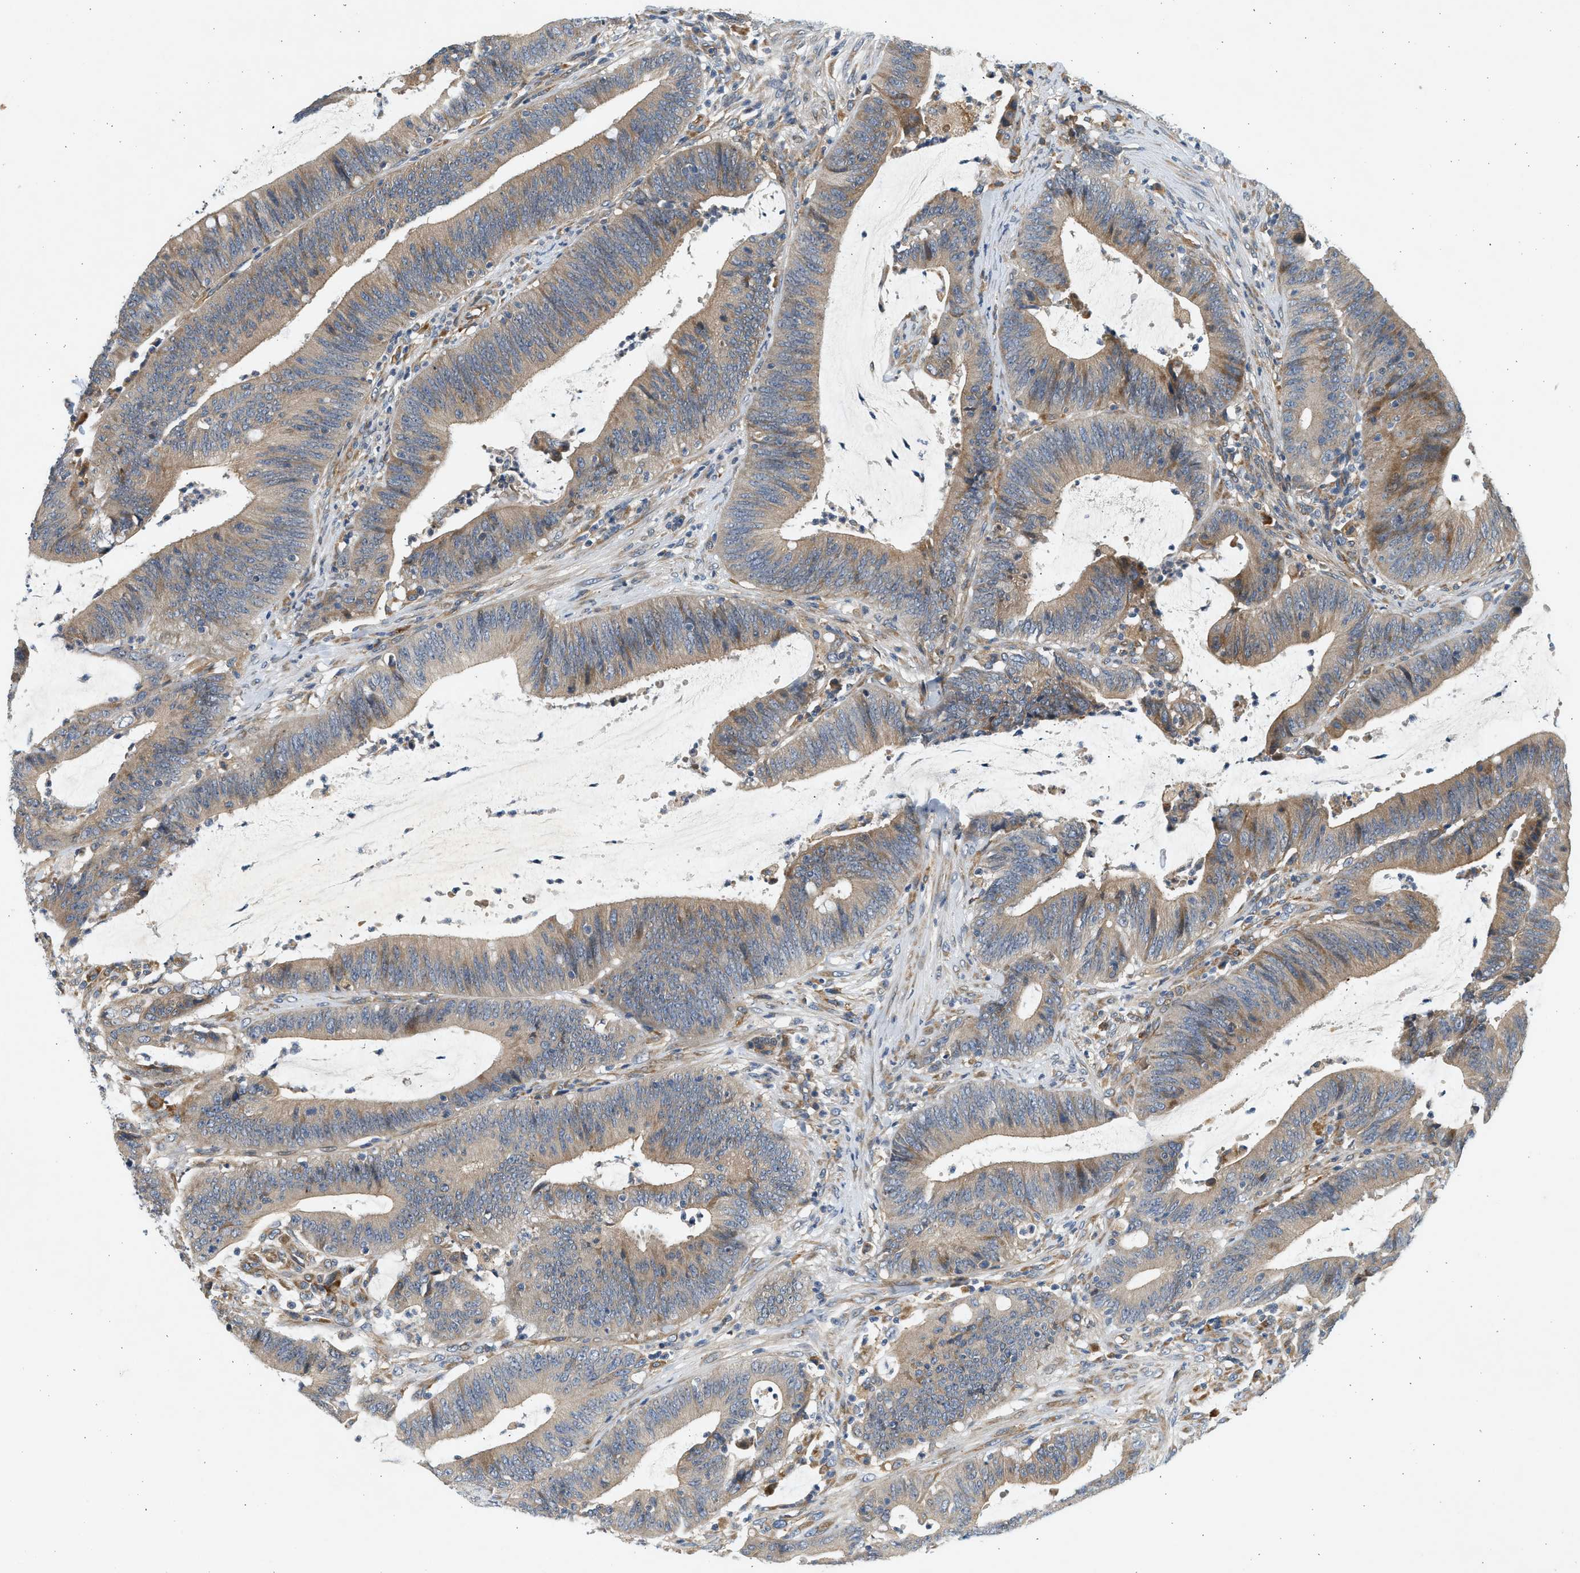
{"staining": {"intensity": "moderate", "quantity": ">75%", "location": "cytoplasmic/membranous"}, "tissue": "colorectal cancer", "cell_type": "Tumor cells", "image_type": "cancer", "snomed": [{"axis": "morphology", "description": "Normal tissue, NOS"}, {"axis": "morphology", "description": "Adenocarcinoma, NOS"}, {"axis": "topography", "description": "Rectum"}], "caption": "This micrograph displays immunohistochemistry staining of human adenocarcinoma (colorectal), with medium moderate cytoplasmic/membranous positivity in approximately >75% of tumor cells.", "gene": "KDELR2", "patient": {"sex": "female", "age": 66}}